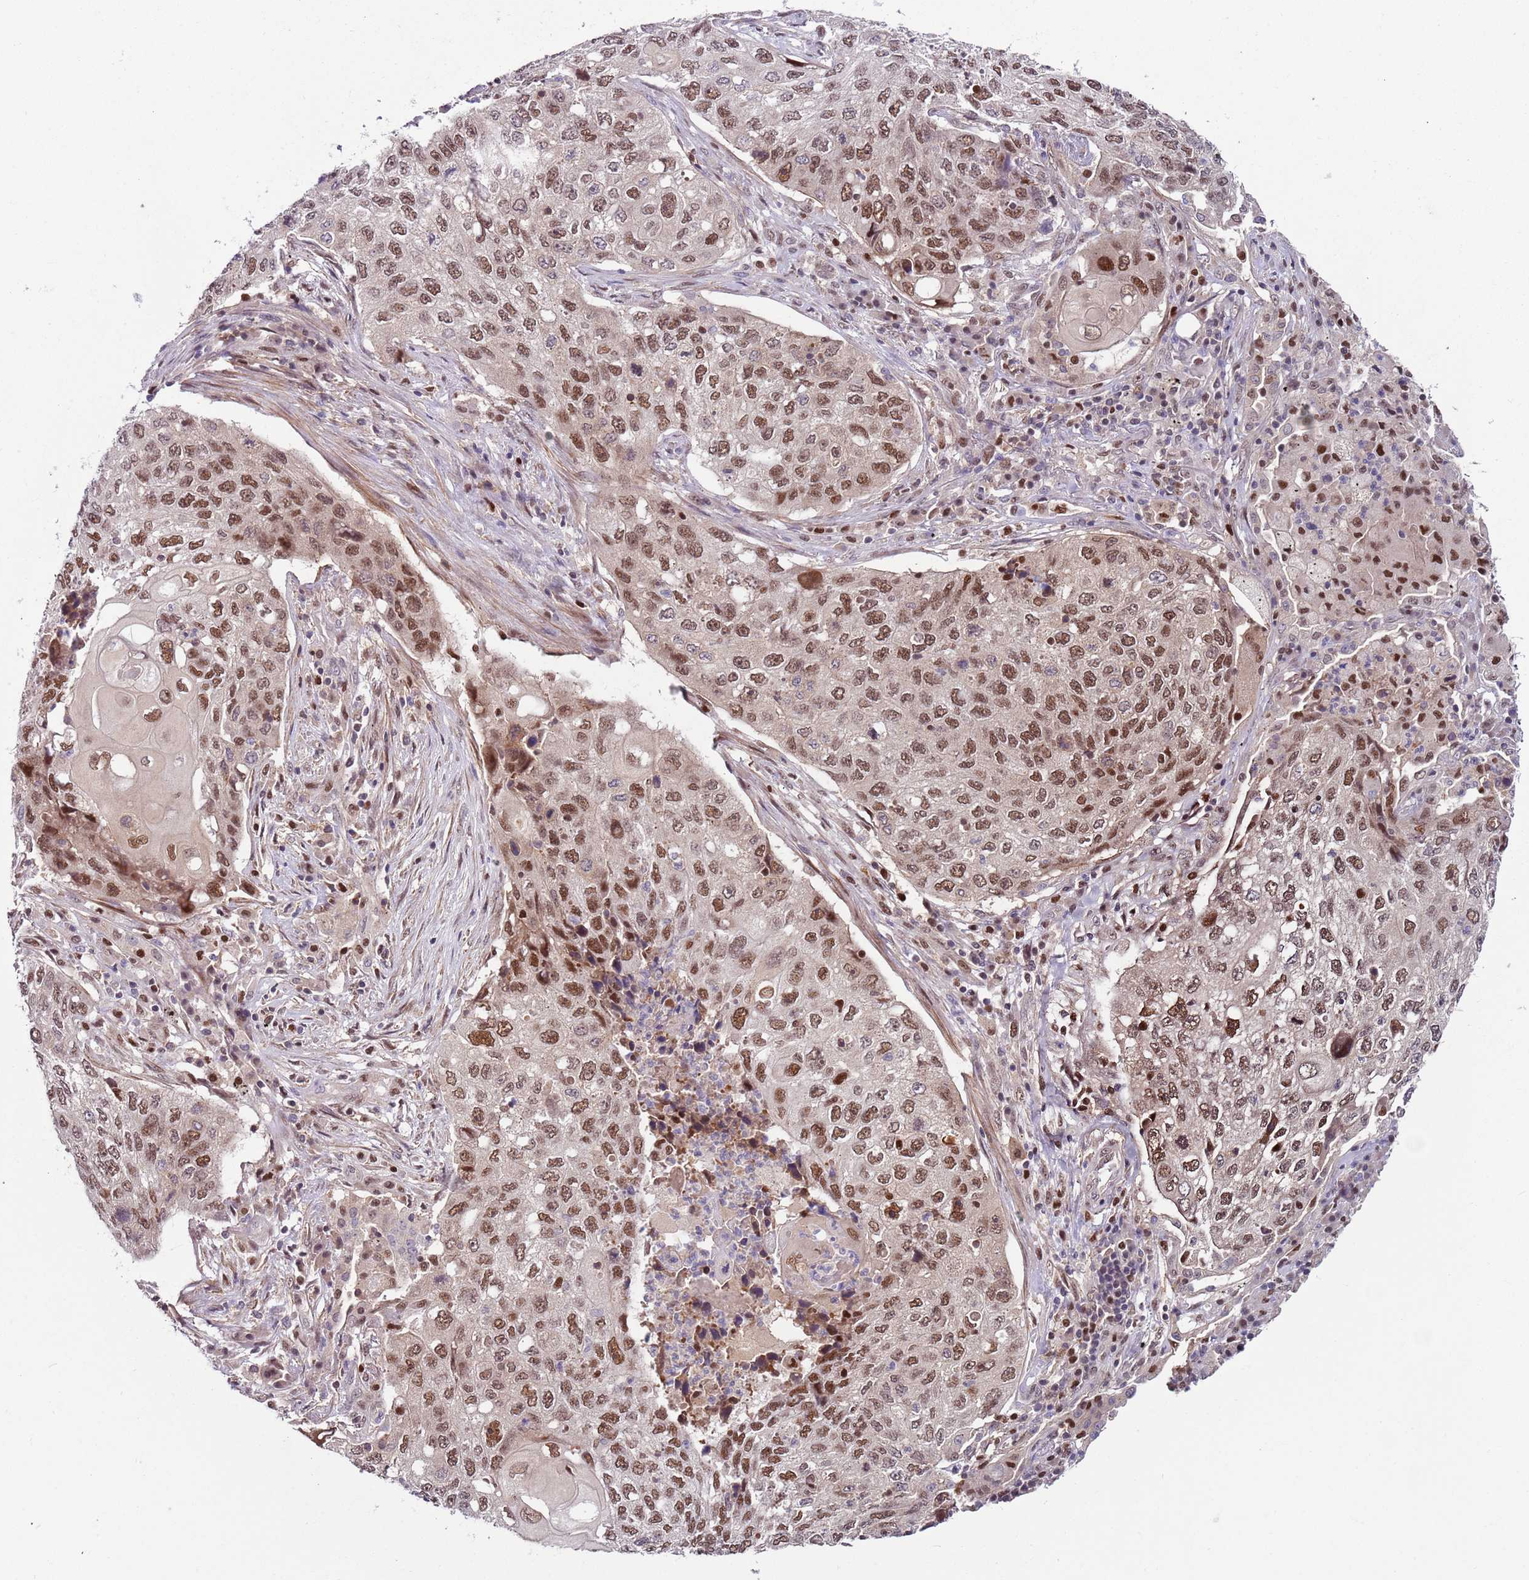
{"staining": {"intensity": "moderate", "quantity": ">75%", "location": "nuclear"}, "tissue": "lung cancer", "cell_type": "Tumor cells", "image_type": "cancer", "snomed": [{"axis": "morphology", "description": "Squamous cell carcinoma, NOS"}, {"axis": "topography", "description": "Lung"}], "caption": "Lung squamous cell carcinoma was stained to show a protein in brown. There is medium levels of moderate nuclear expression in about >75% of tumor cells. (DAB (3,3'-diaminobenzidine) IHC with brightfield microscopy, high magnification).", "gene": "RMND5B", "patient": {"sex": "female", "age": 63}}